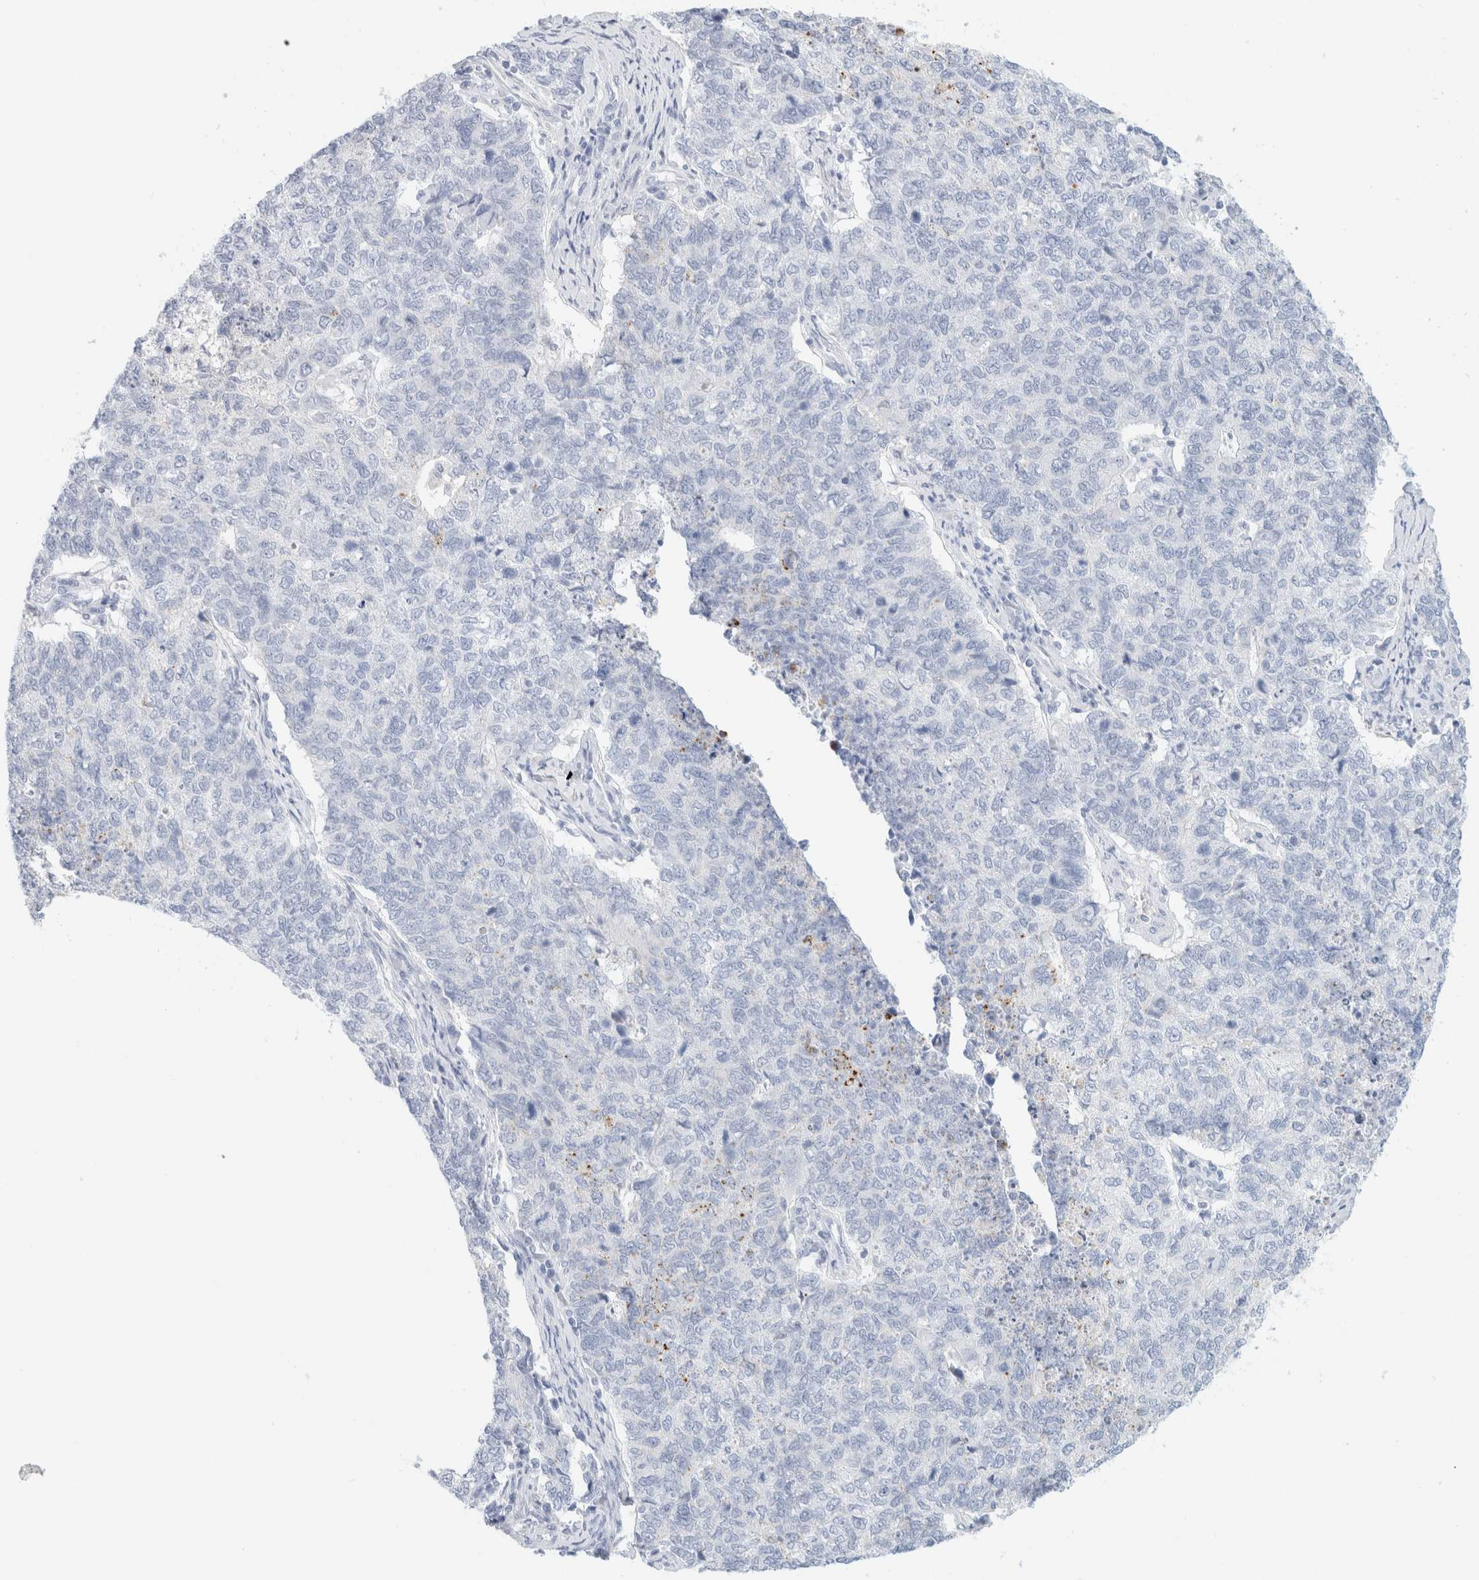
{"staining": {"intensity": "negative", "quantity": "none", "location": "none"}, "tissue": "cervical cancer", "cell_type": "Tumor cells", "image_type": "cancer", "snomed": [{"axis": "morphology", "description": "Squamous cell carcinoma, NOS"}, {"axis": "topography", "description": "Cervix"}], "caption": "Immunohistochemistry (IHC) of human cervical cancer displays no positivity in tumor cells. Nuclei are stained in blue.", "gene": "HEXD", "patient": {"sex": "female", "age": 63}}